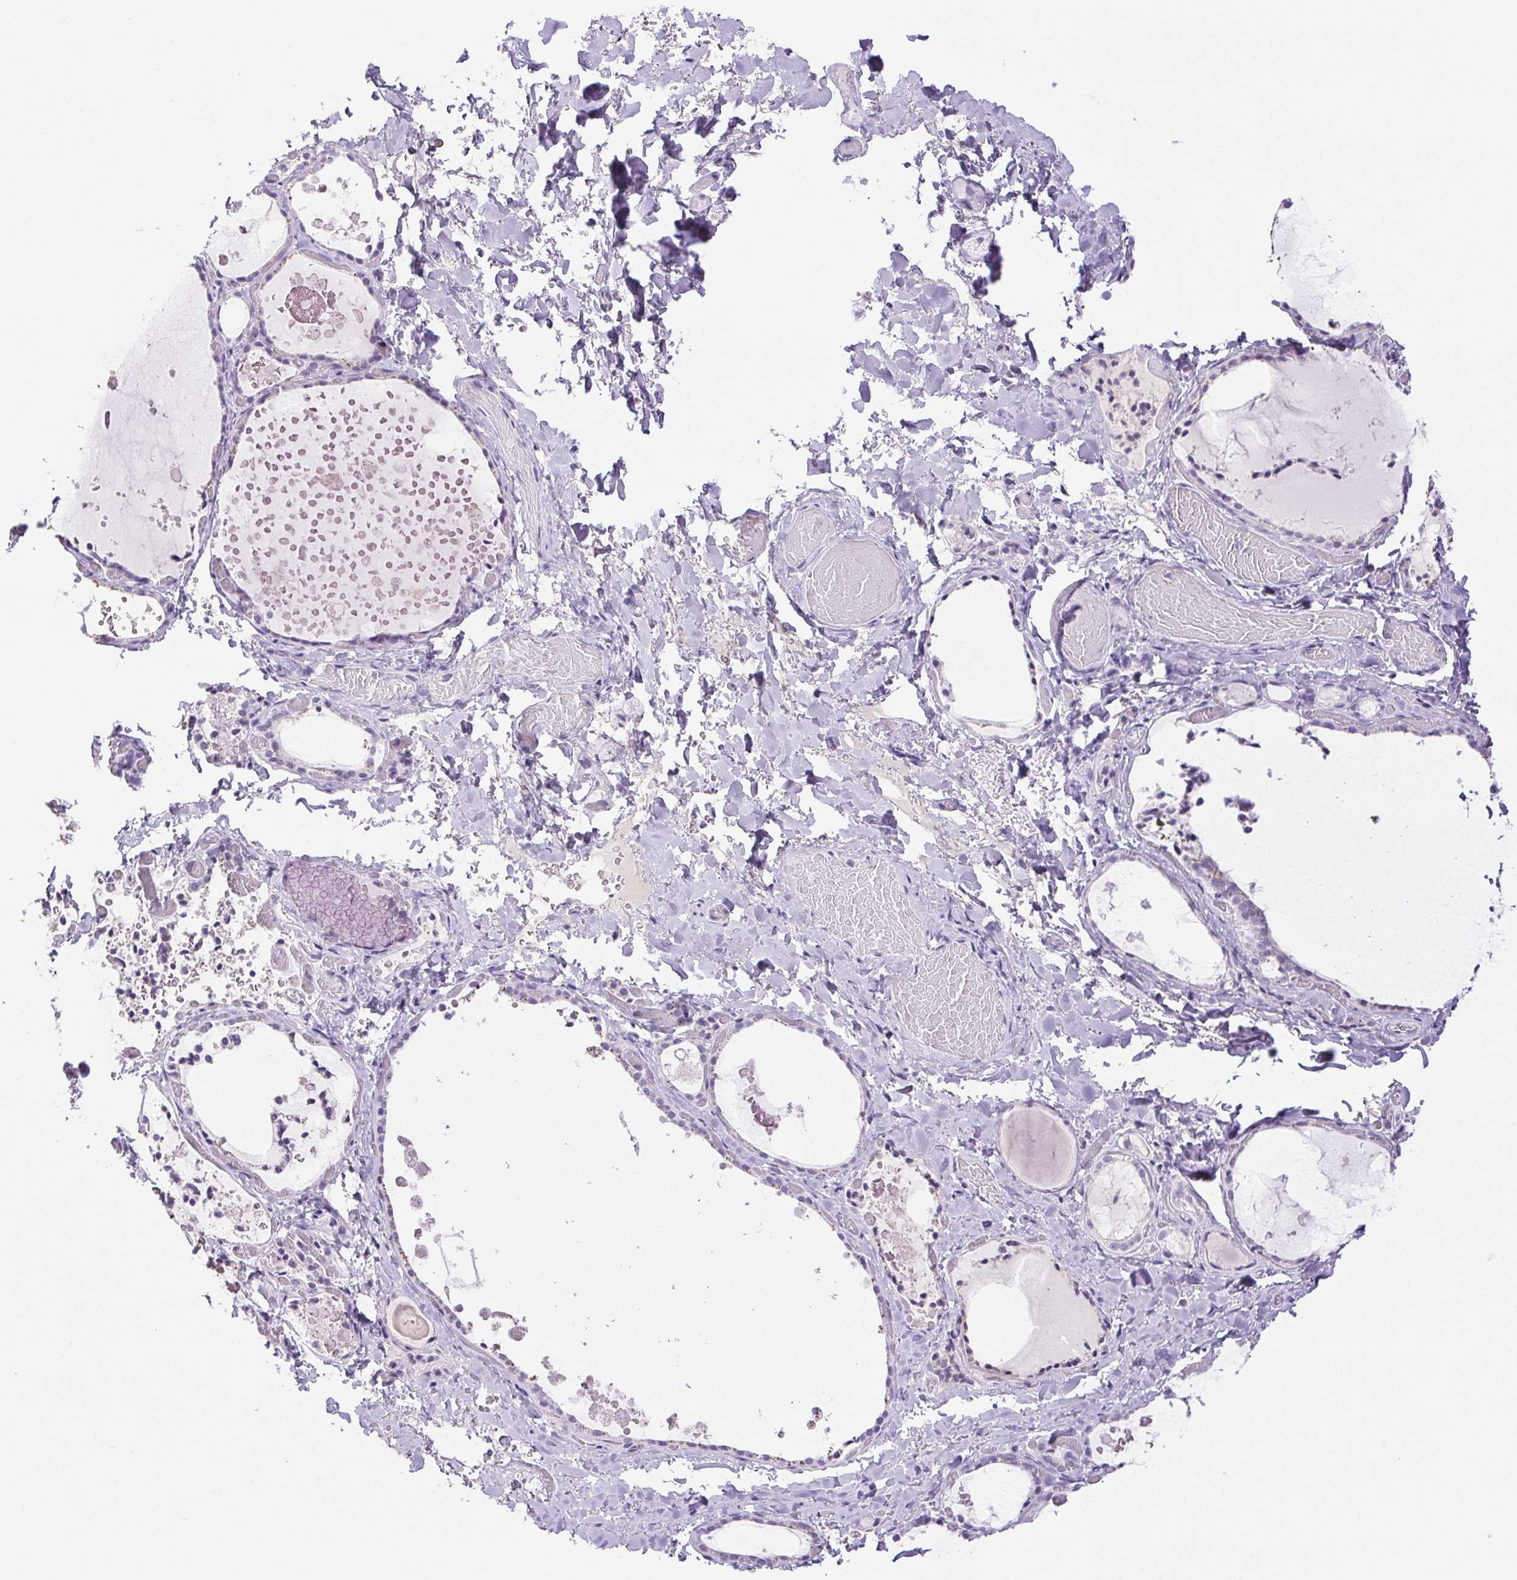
{"staining": {"intensity": "negative", "quantity": "none", "location": "none"}, "tissue": "thyroid gland", "cell_type": "Glandular cells", "image_type": "normal", "snomed": [{"axis": "morphology", "description": "Normal tissue, NOS"}, {"axis": "topography", "description": "Thyroid gland"}], "caption": "DAB immunohistochemical staining of unremarkable human thyroid gland displays no significant positivity in glandular cells.", "gene": "PAPPA2", "patient": {"sex": "female", "age": 56}}